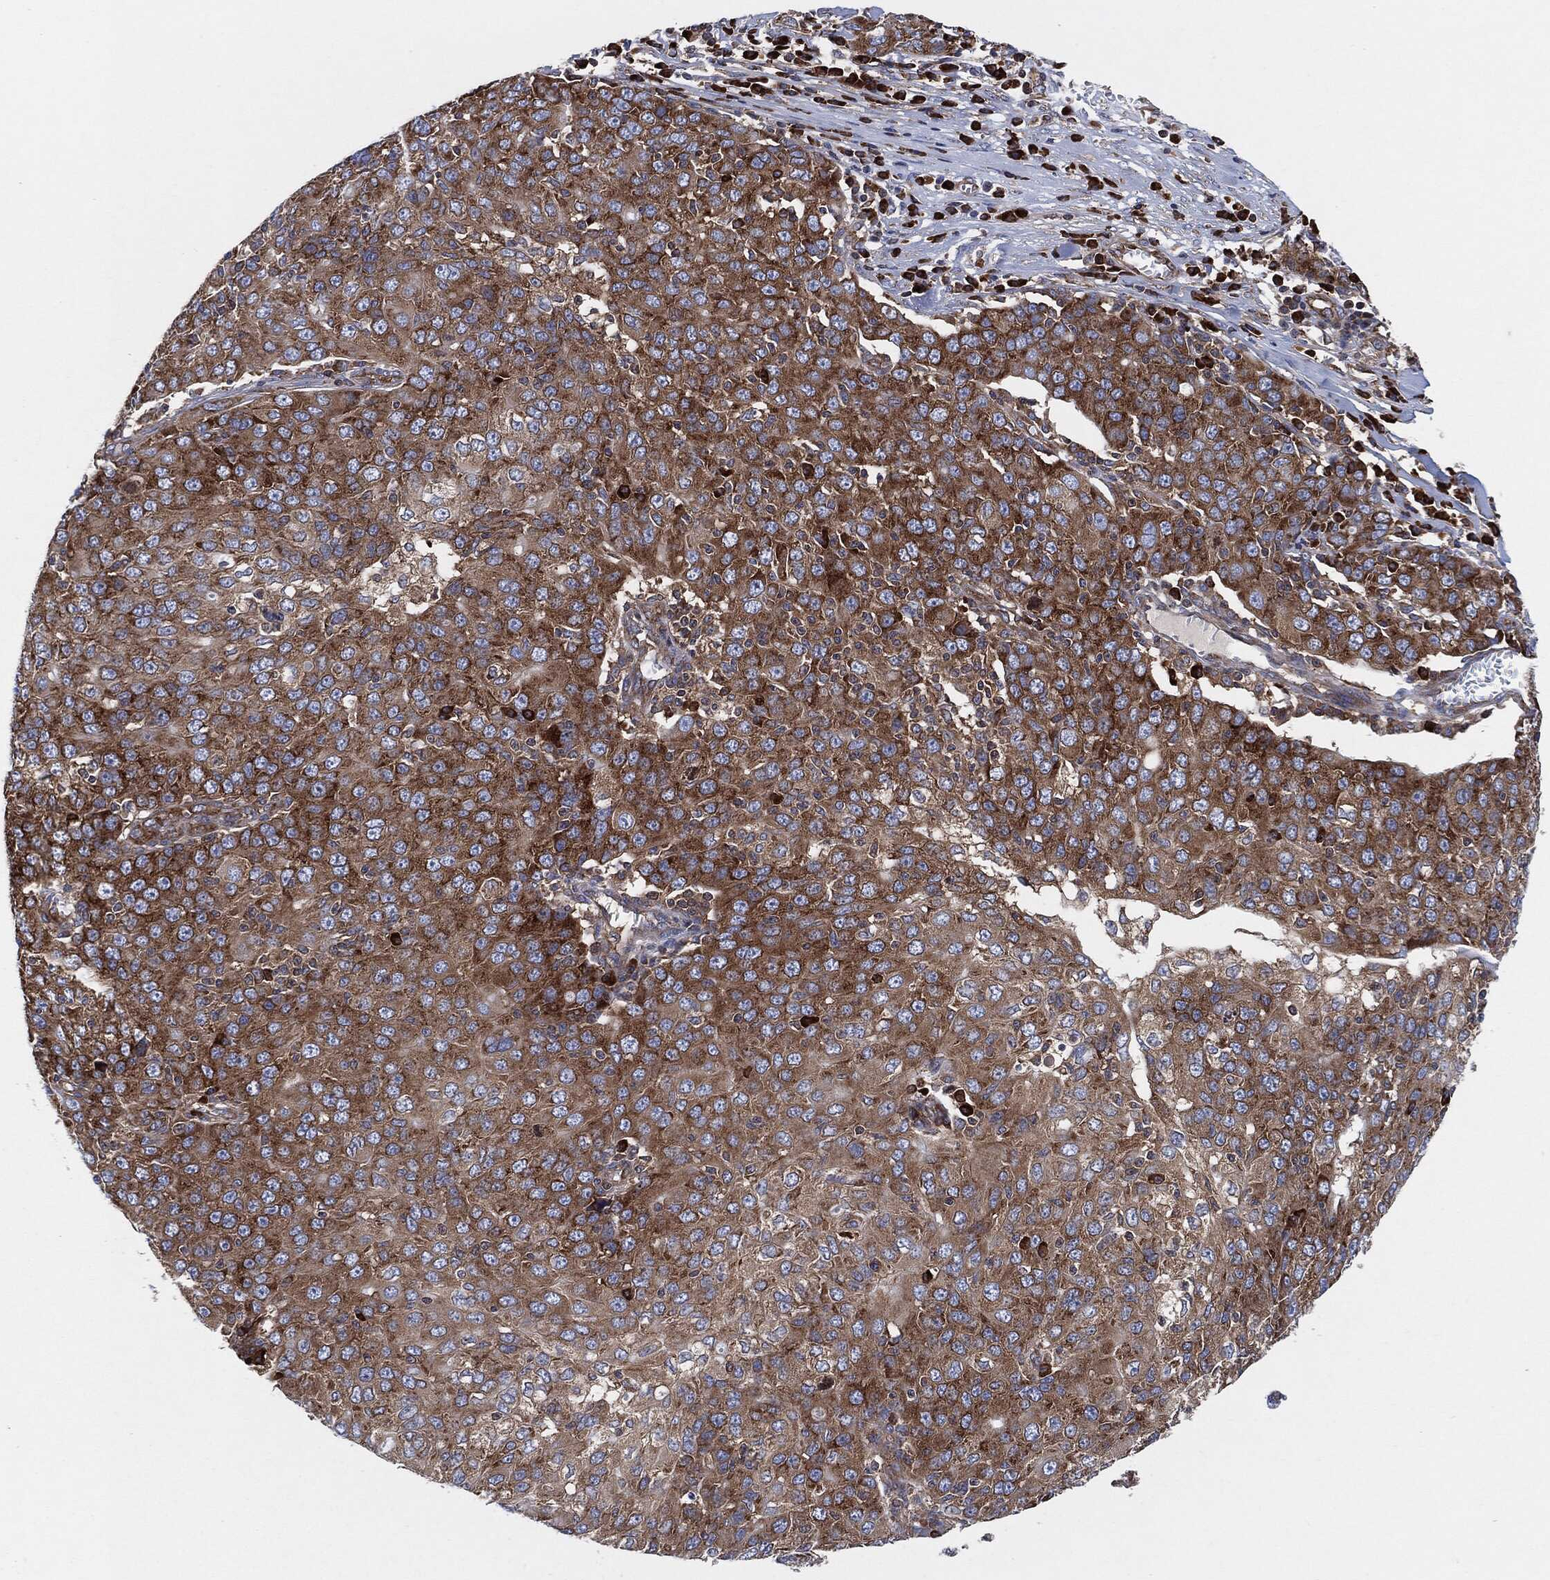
{"staining": {"intensity": "moderate", "quantity": ">75%", "location": "cytoplasmic/membranous"}, "tissue": "ovarian cancer", "cell_type": "Tumor cells", "image_type": "cancer", "snomed": [{"axis": "morphology", "description": "Carcinoma, endometroid"}, {"axis": "topography", "description": "Ovary"}], "caption": "This is an image of immunohistochemistry (IHC) staining of endometroid carcinoma (ovarian), which shows moderate staining in the cytoplasmic/membranous of tumor cells.", "gene": "EIF2S2", "patient": {"sex": "female", "age": 50}}